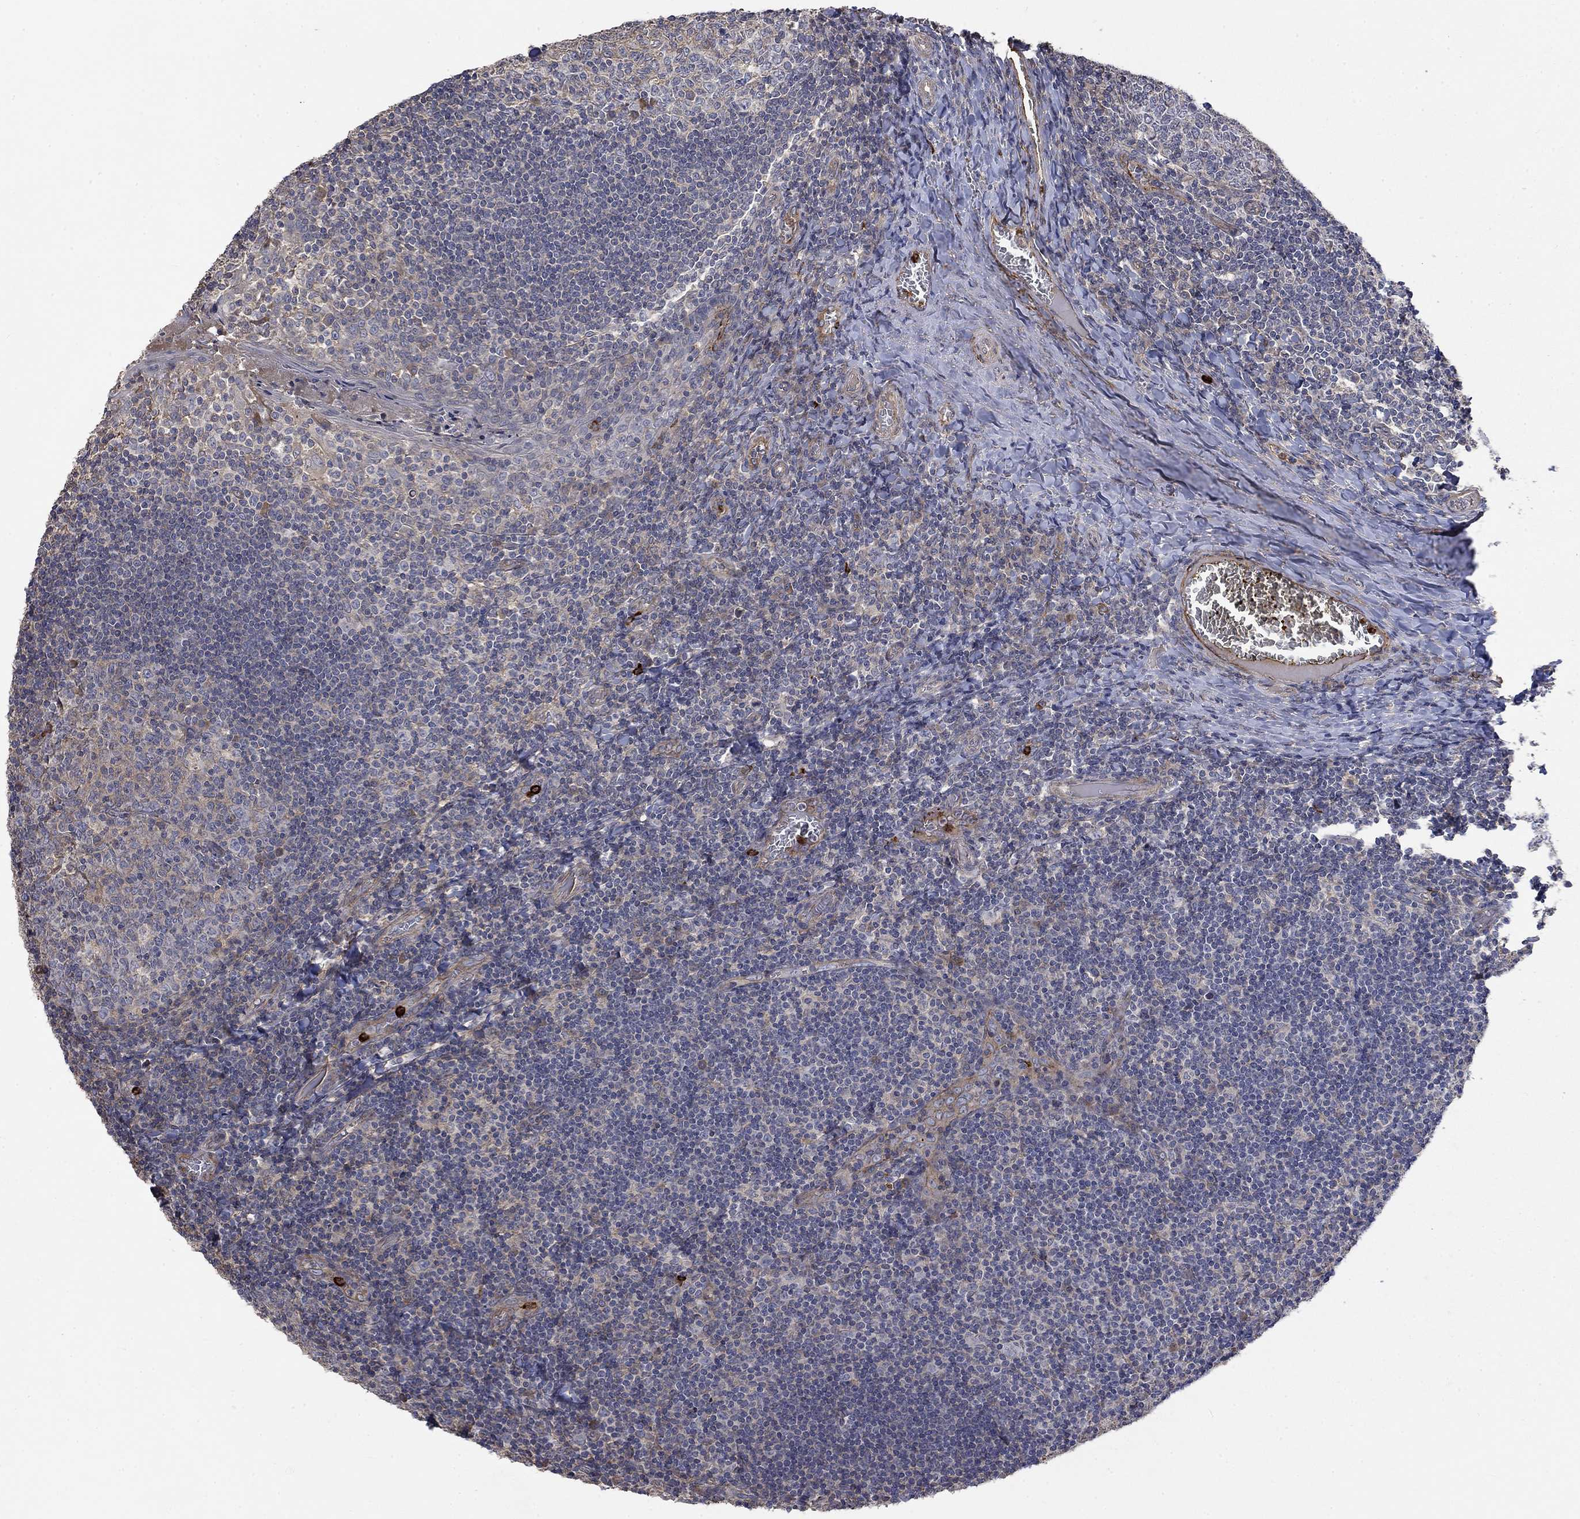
{"staining": {"intensity": "negative", "quantity": "none", "location": "none"}, "tissue": "tonsil", "cell_type": "Germinal center cells", "image_type": "normal", "snomed": [{"axis": "morphology", "description": "Normal tissue, NOS"}, {"axis": "topography", "description": "Tonsil"}], "caption": "Immunohistochemistry photomicrograph of benign tonsil stained for a protein (brown), which reveals no staining in germinal center cells. The staining was performed using DAB to visualize the protein expression in brown, while the nuclei were stained in blue with hematoxylin (Magnification: 20x).", "gene": "VCAN", "patient": {"sex": "female", "age": 13}}